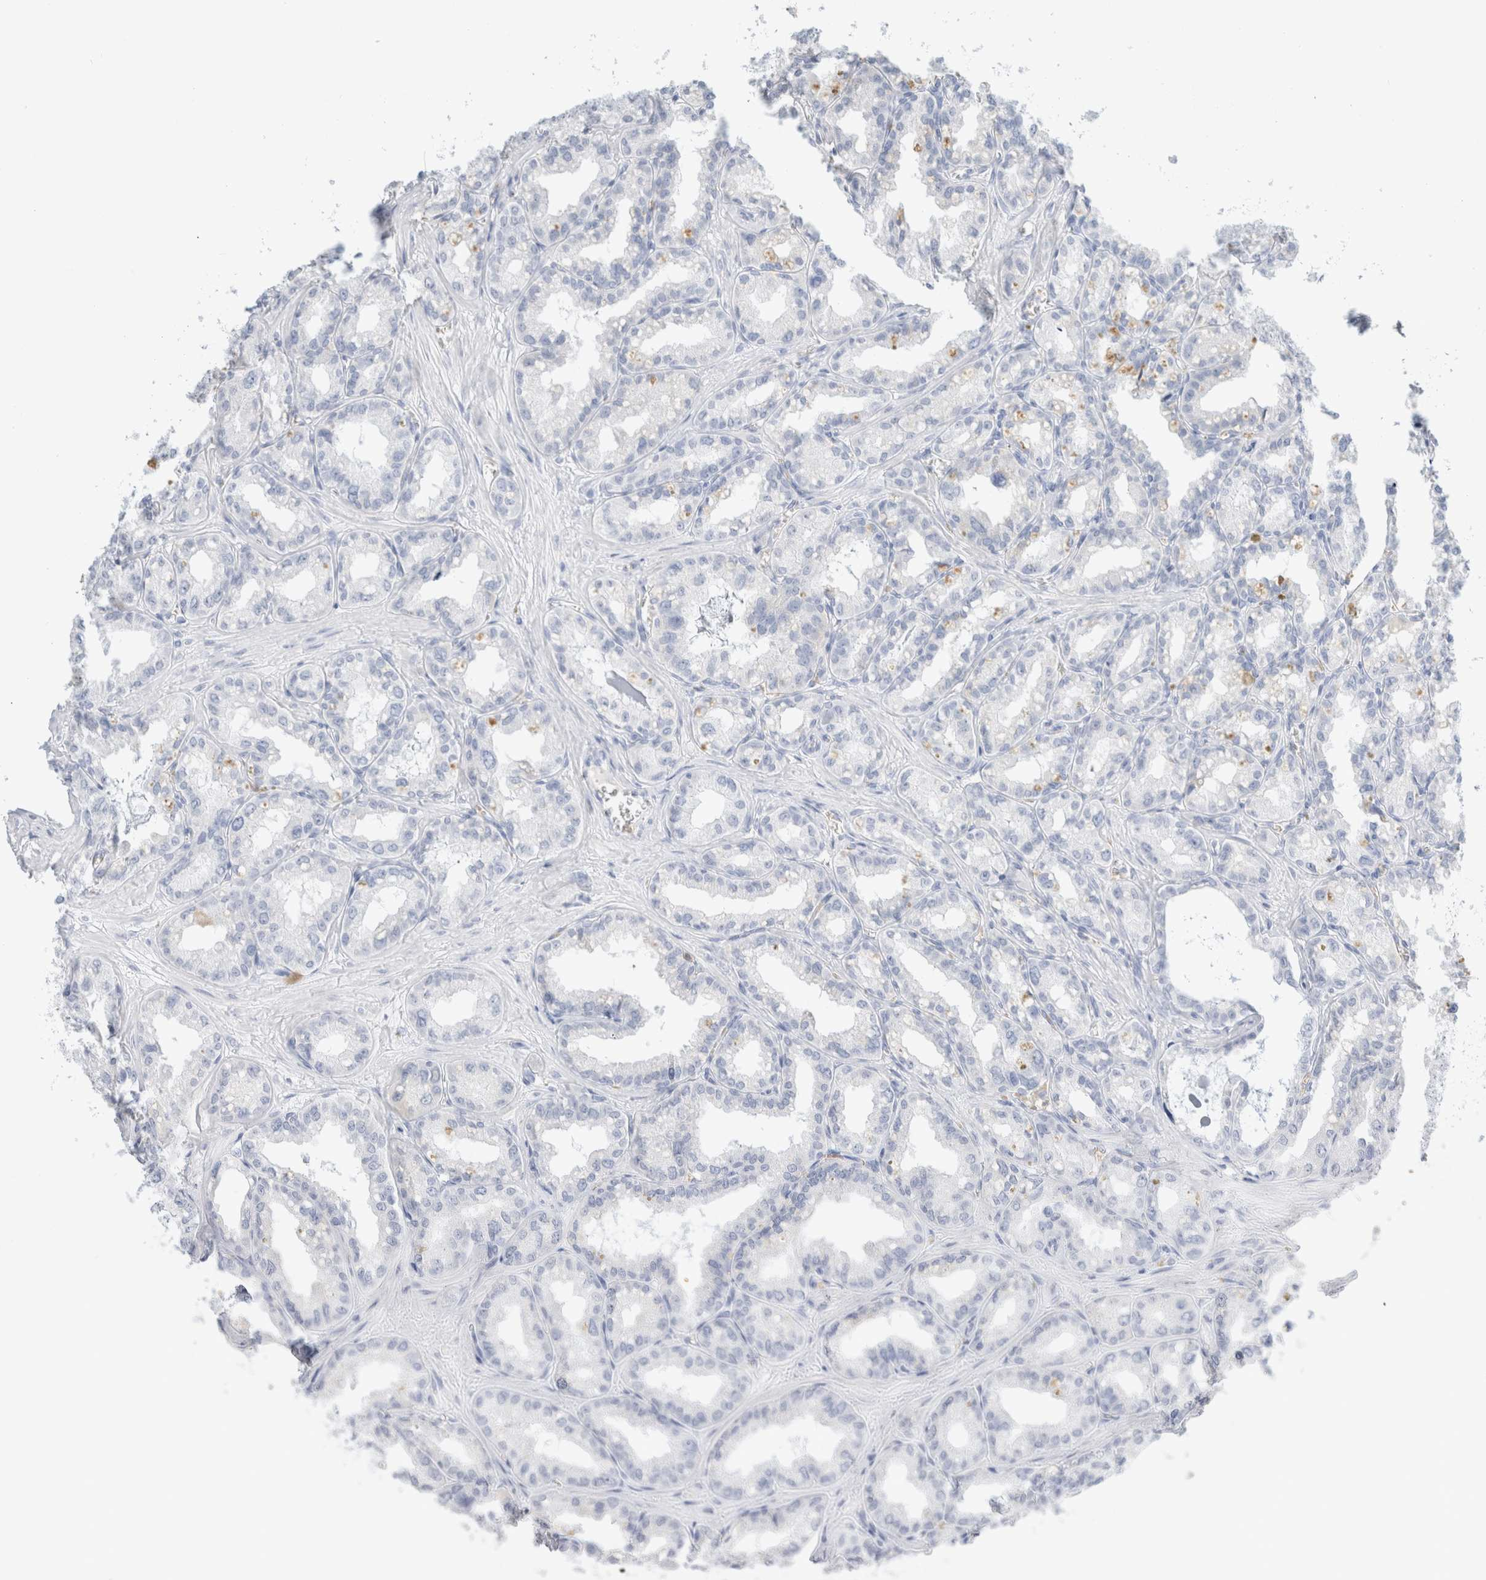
{"staining": {"intensity": "negative", "quantity": "none", "location": "none"}, "tissue": "seminal vesicle", "cell_type": "Glandular cells", "image_type": "normal", "snomed": [{"axis": "morphology", "description": "Normal tissue, NOS"}, {"axis": "topography", "description": "Prostate"}, {"axis": "topography", "description": "Seminal veicle"}], "caption": "This is an immunohistochemistry image of normal human seminal vesicle. There is no positivity in glandular cells.", "gene": "ARG1", "patient": {"sex": "male", "age": 51}}